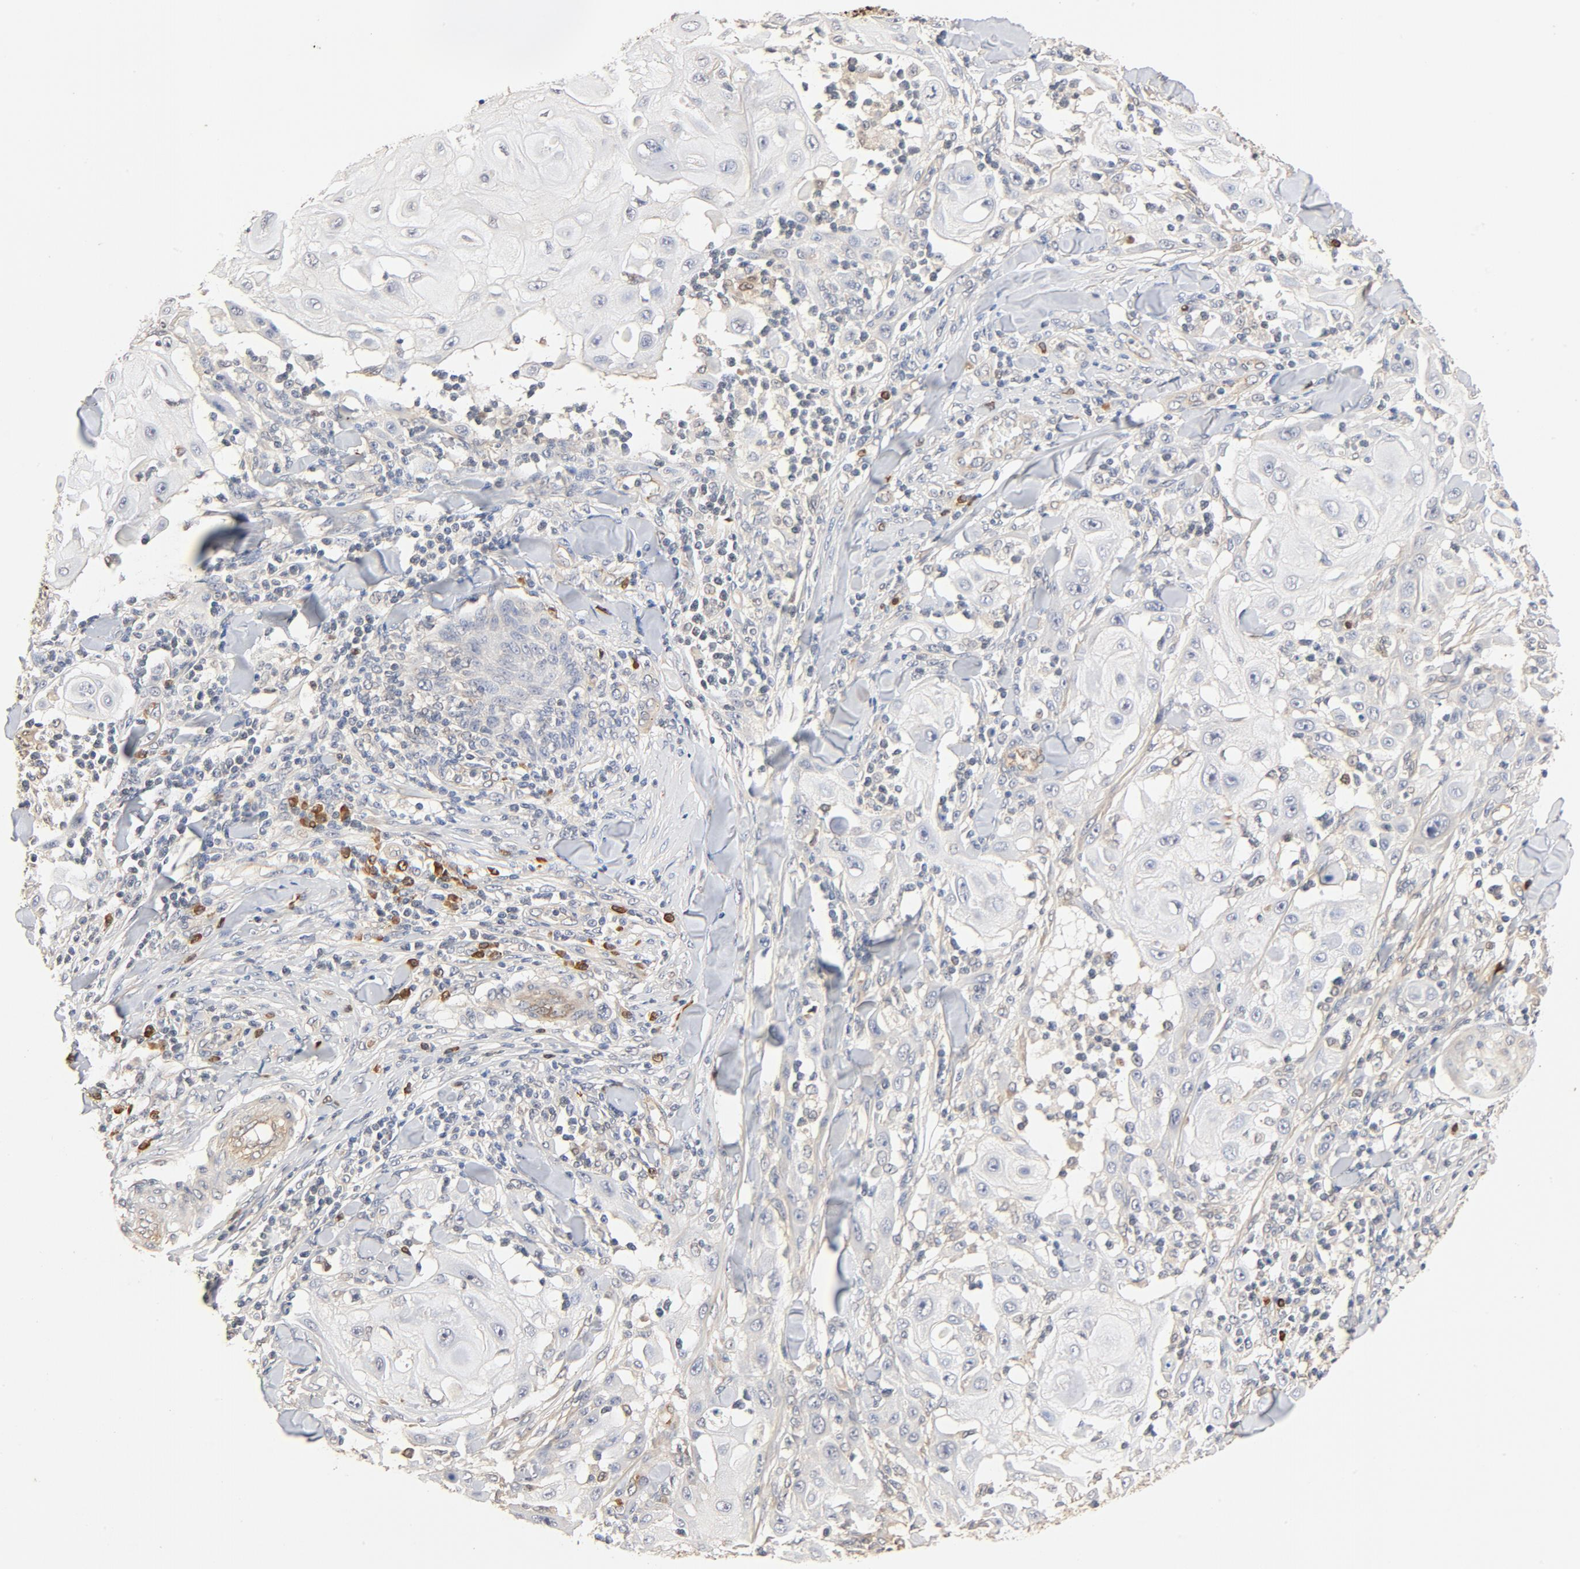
{"staining": {"intensity": "negative", "quantity": "none", "location": "none"}, "tissue": "skin cancer", "cell_type": "Tumor cells", "image_type": "cancer", "snomed": [{"axis": "morphology", "description": "Squamous cell carcinoma, NOS"}, {"axis": "topography", "description": "Skin"}], "caption": "Immunohistochemistry image of human skin squamous cell carcinoma stained for a protein (brown), which reveals no positivity in tumor cells.", "gene": "UBE2J1", "patient": {"sex": "male", "age": 24}}